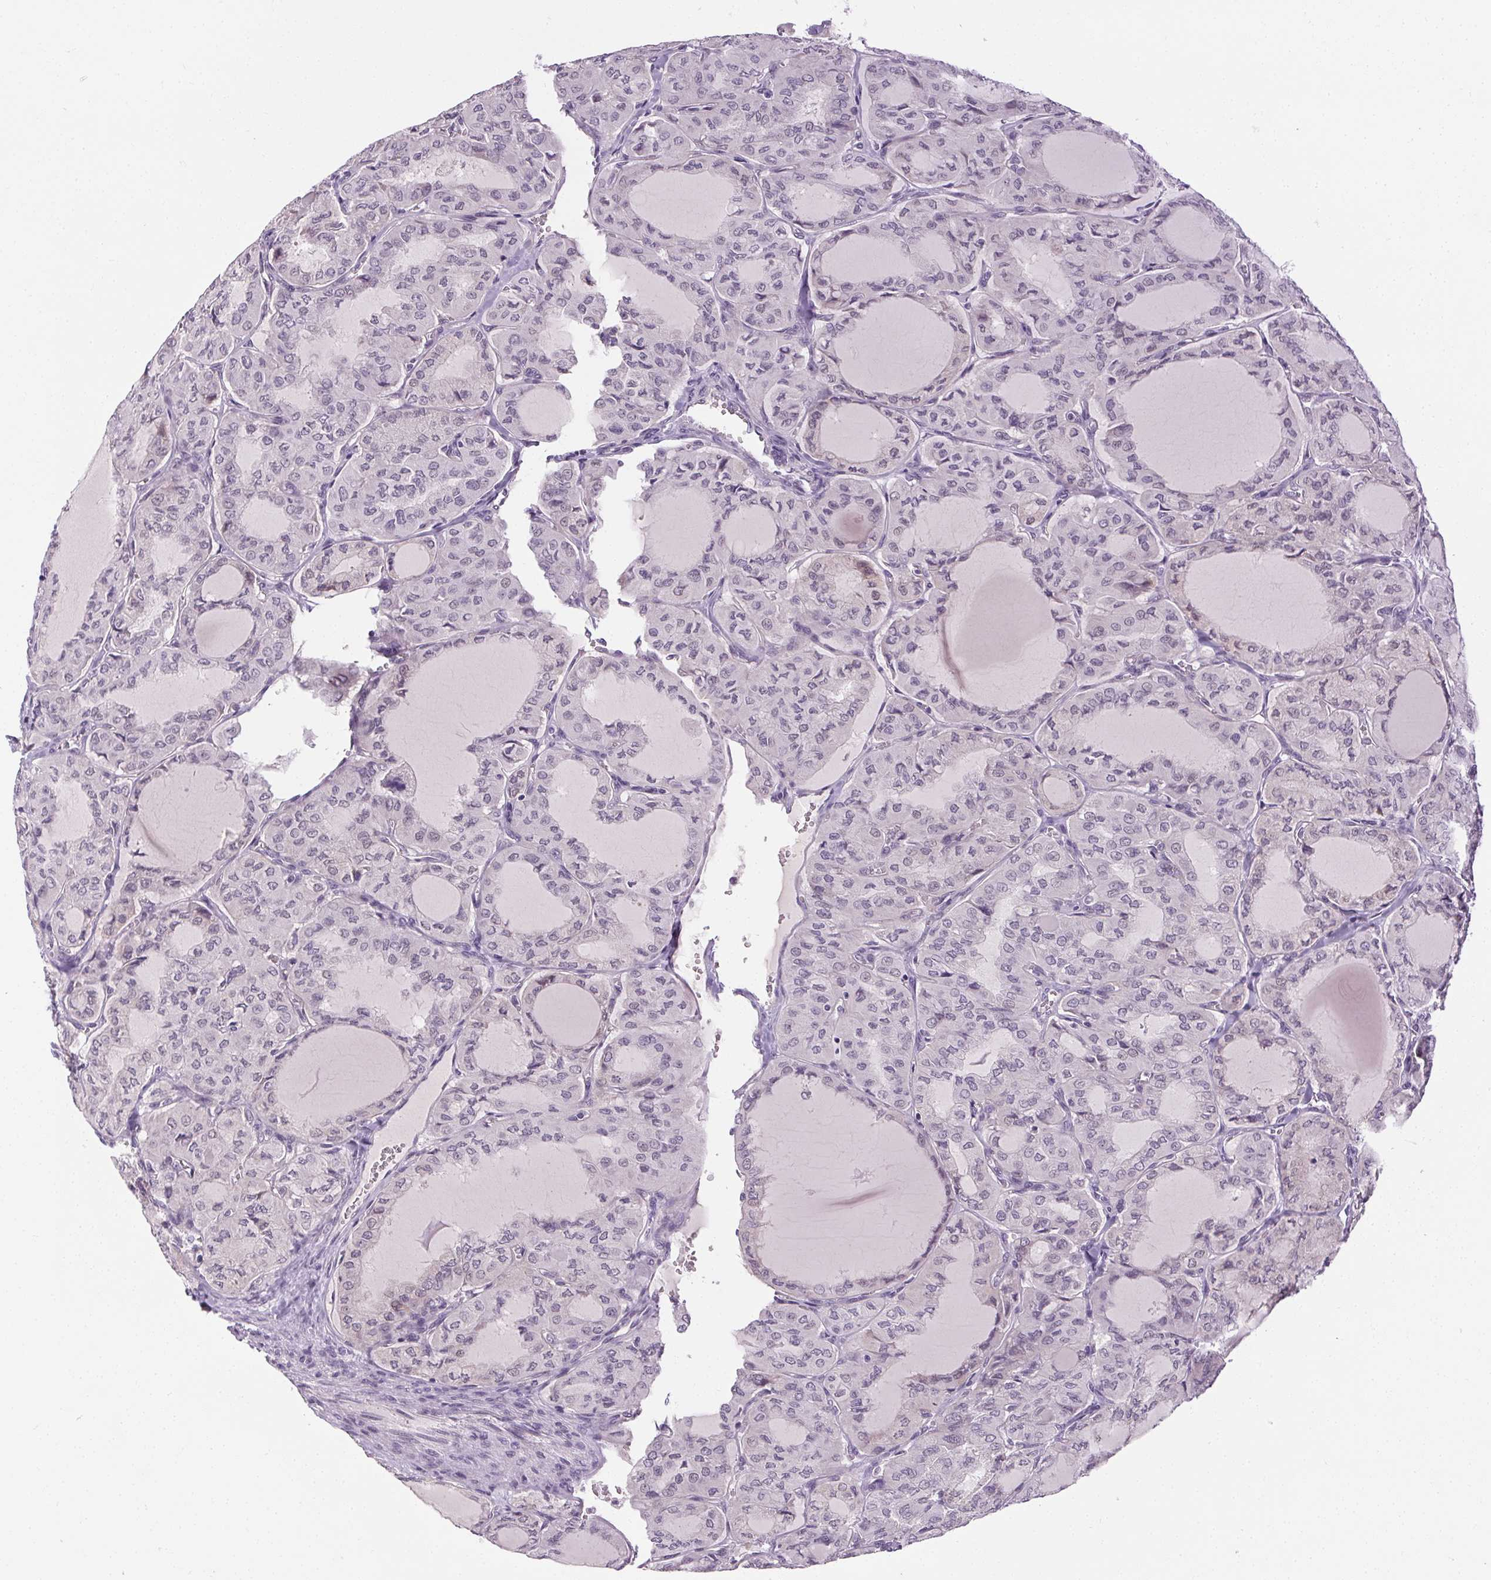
{"staining": {"intensity": "negative", "quantity": "none", "location": "none"}, "tissue": "thyroid cancer", "cell_type": "Tumor cells", "image_type": "cancer", "snomed": [{"axis": "morphology", "description": "Papillary adenocarcinoma, NOS"}, {"axis": "topography", "description": "Thyroid gland"}], "caption": "This is a micrograph of IHC staining of thyroid papillary adenocarcinoma, which shows no positivity in tumor cells. (Immunohistochemistry, brightfield microscopy, high magnification).", "gene": "FAM168A", "patient": {"sex": "male", "age": 20}}